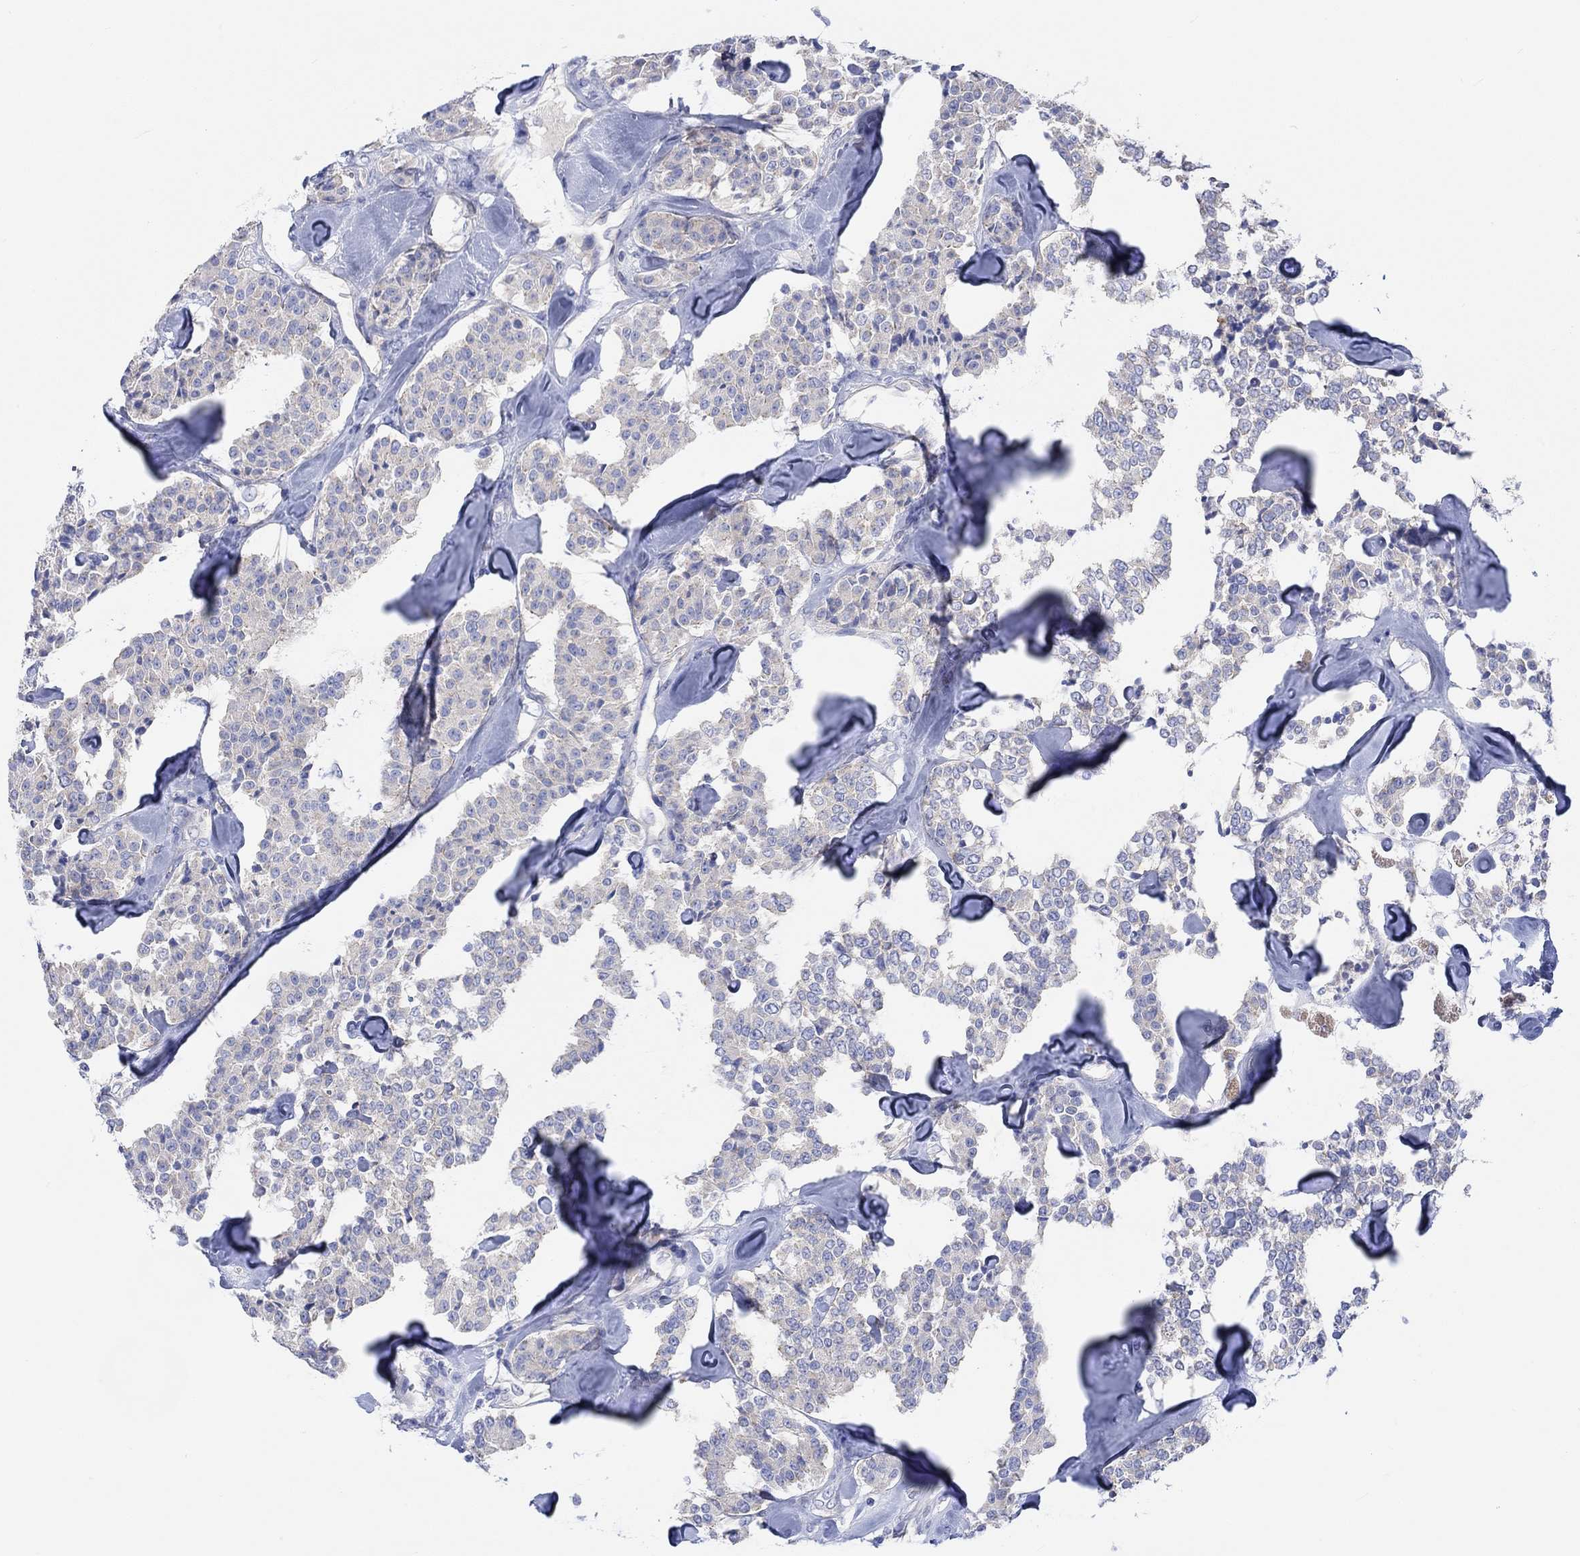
{"staining": {"intensity": "negative", "quantity": "none", "location": "none"}, "tissue": "carcinoid", "cell_type": "Tumor cells", "image_type": "cancer", "snomed": [{"axis": "morphology", "description": "Carcinoid, malignant, NOS"}, {"axis": "topography", "description": "Pancreas"}], "caption": "The photomicrograph displays no significant positivity in tumor cells of malignant carcinoid. The staining was performed using DAB (3,3'-diaminobenzidine) to visualize the protein expression in brown, while the nuclei were stained in blue with hematoxylin (Magnification: 20x).", "gene": "REEP6", "patient": {"sex": "male", "age": 41}}